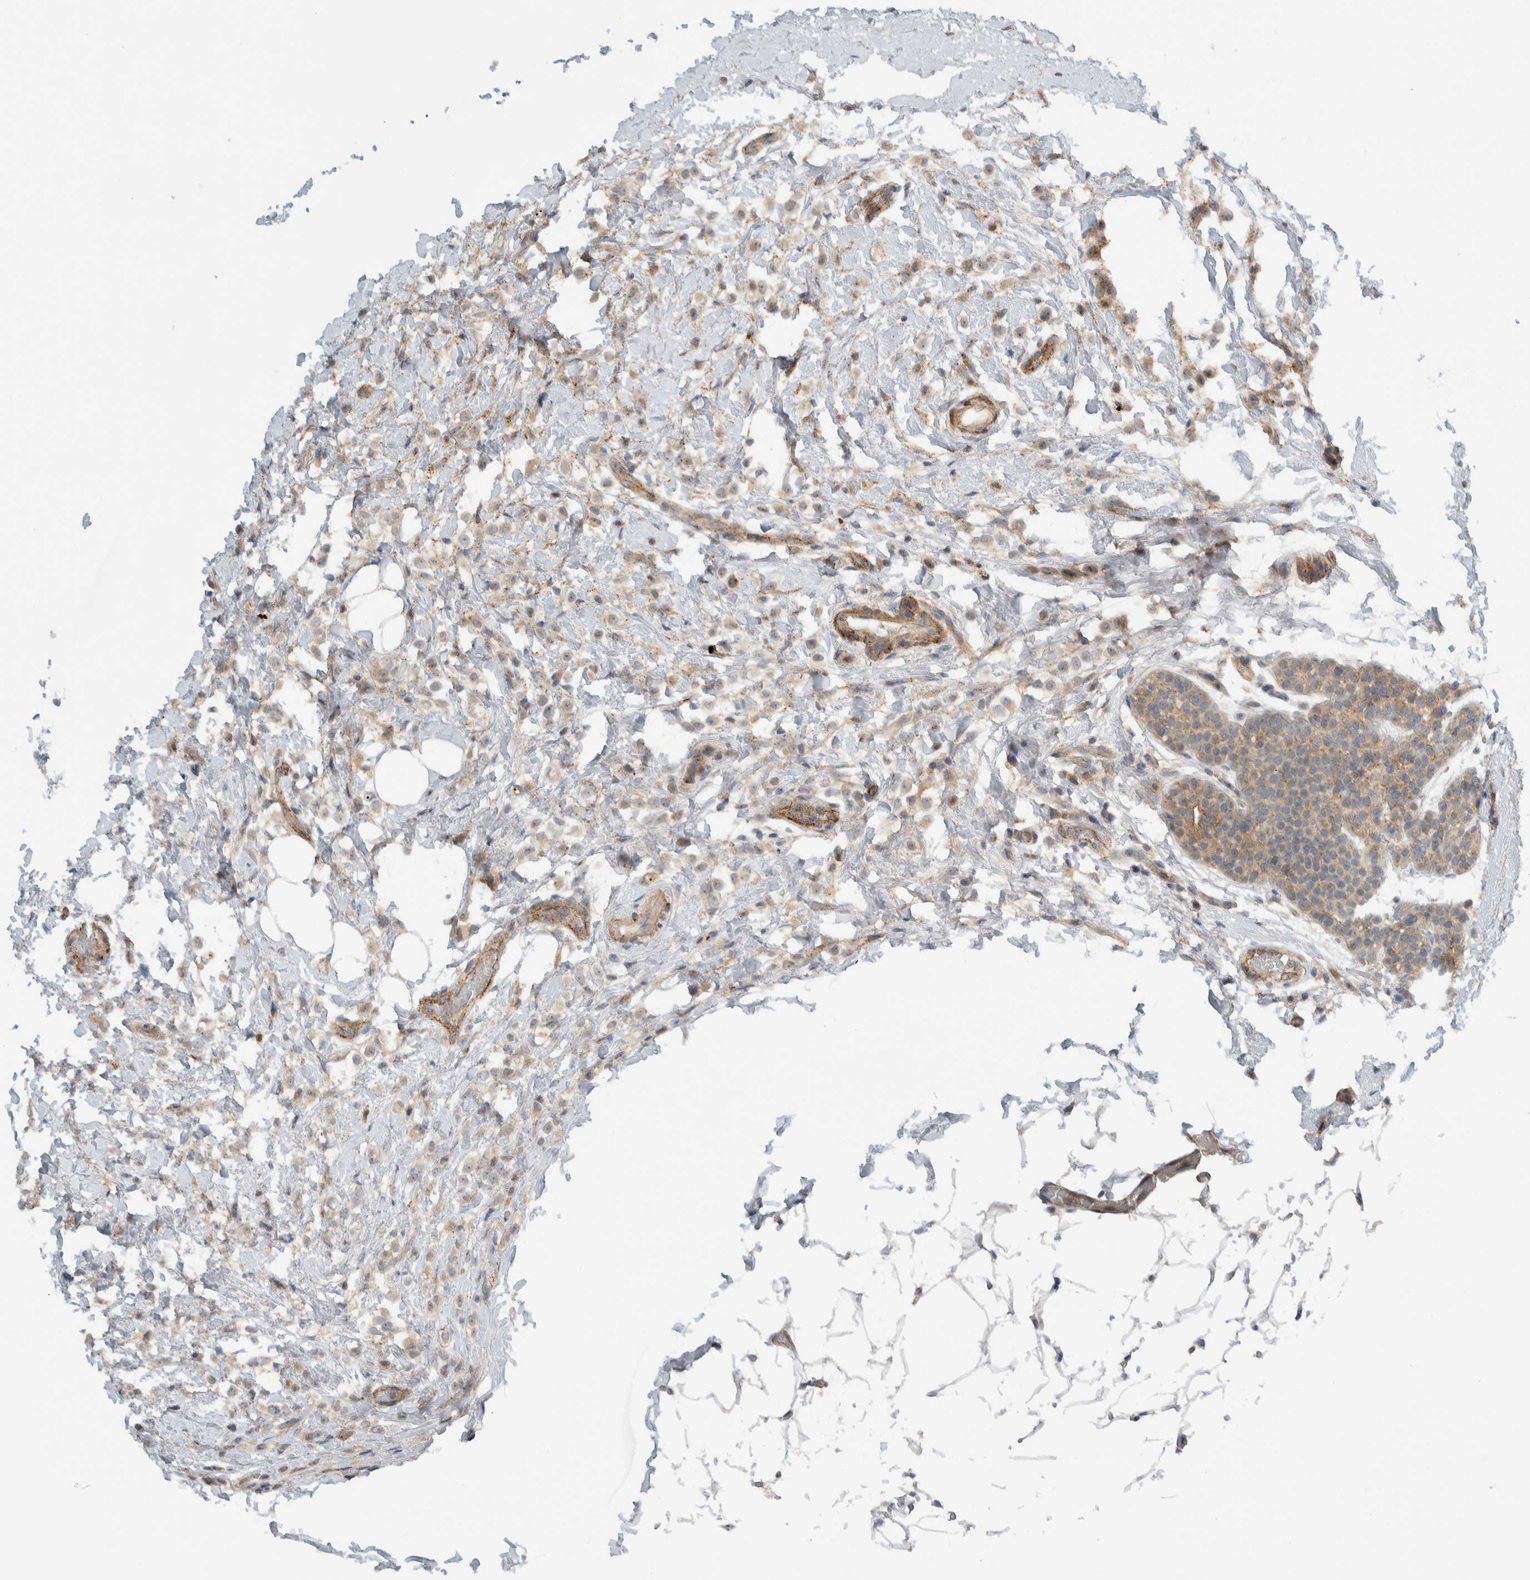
{"staining": {"intensity": "weak", "quantity": ">75%", "location": "cytoplasmic/membranous"}, "tissue": "breast cancer", "cell_type": "Tumor cells", "image_type": "cancer", "snomed": [{"axis": "morphology", "description": "Lobular carcinoma"}, {"axis": "topography", "description": "Breast"}], "caption": "Protein analysis of breast cancer tissue displays weak cytoplasmic/membranous expression in about >75% of tumor cells. Nuclei are stained in blue.", "gene": "MPRIP", "patient": {"sex": "female", "age": 50}}